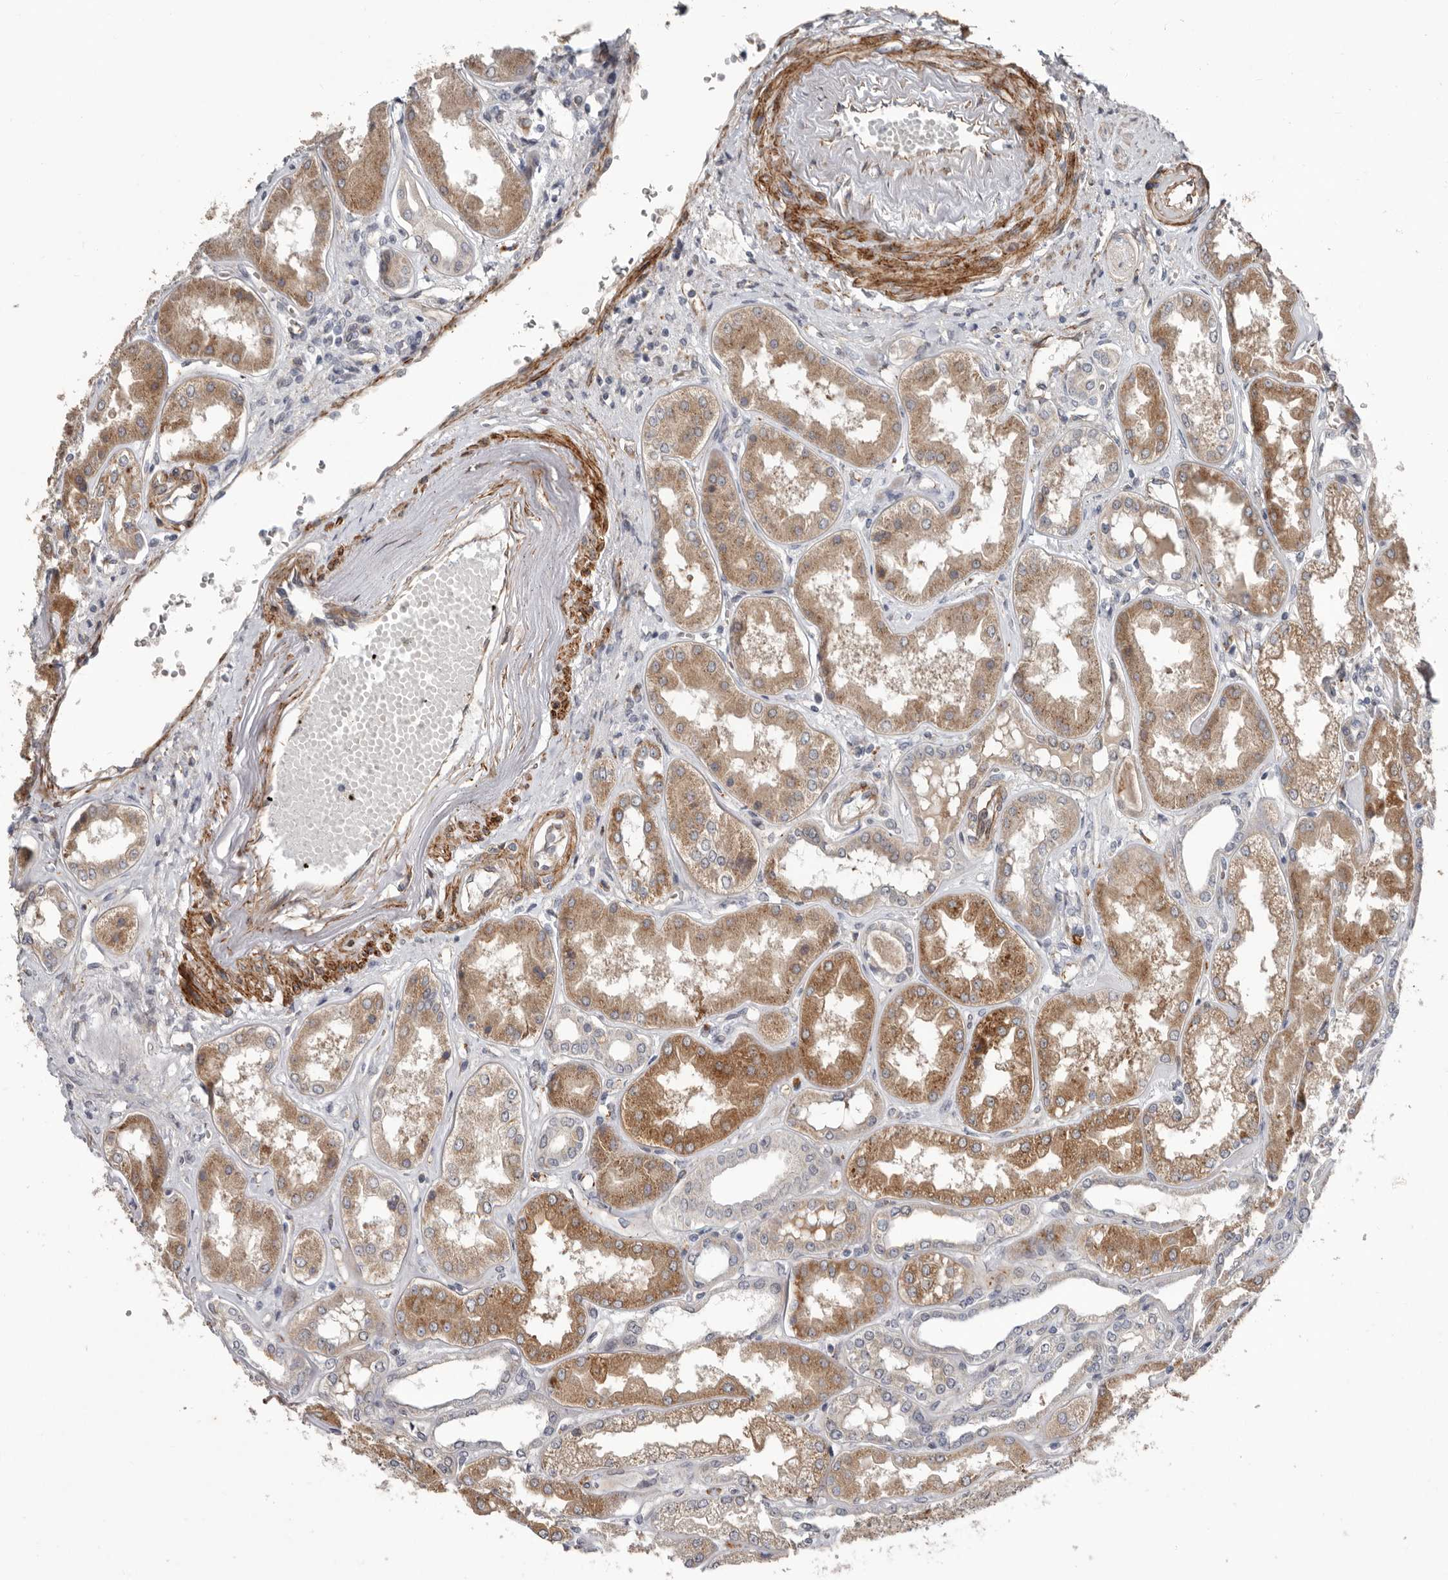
{"staining": {"intensity": "moderate", "quantity": "<25%", "location": "cytoplasmic/membranous"}, "tissue": "kidney", "cell_type": "Cells in glomeruli", "image_type": "normal", "snomed": [{"axis": "morphology", "description": "Normal tissue, NOS"}, {"axis": "topography", "description": "Kidney"}], "caption": "The micrograph reveals a brown stain indicating the presence of a protein in the cytoplasmic/membranous of cells in glomeruli in kidney. Using DAB (brown) and hematoxylin (blue) stains, captured at high magnification using brightfield microscopy.", "gene": "RANBP17", "patient": {"sex": "female", "age": 56}}